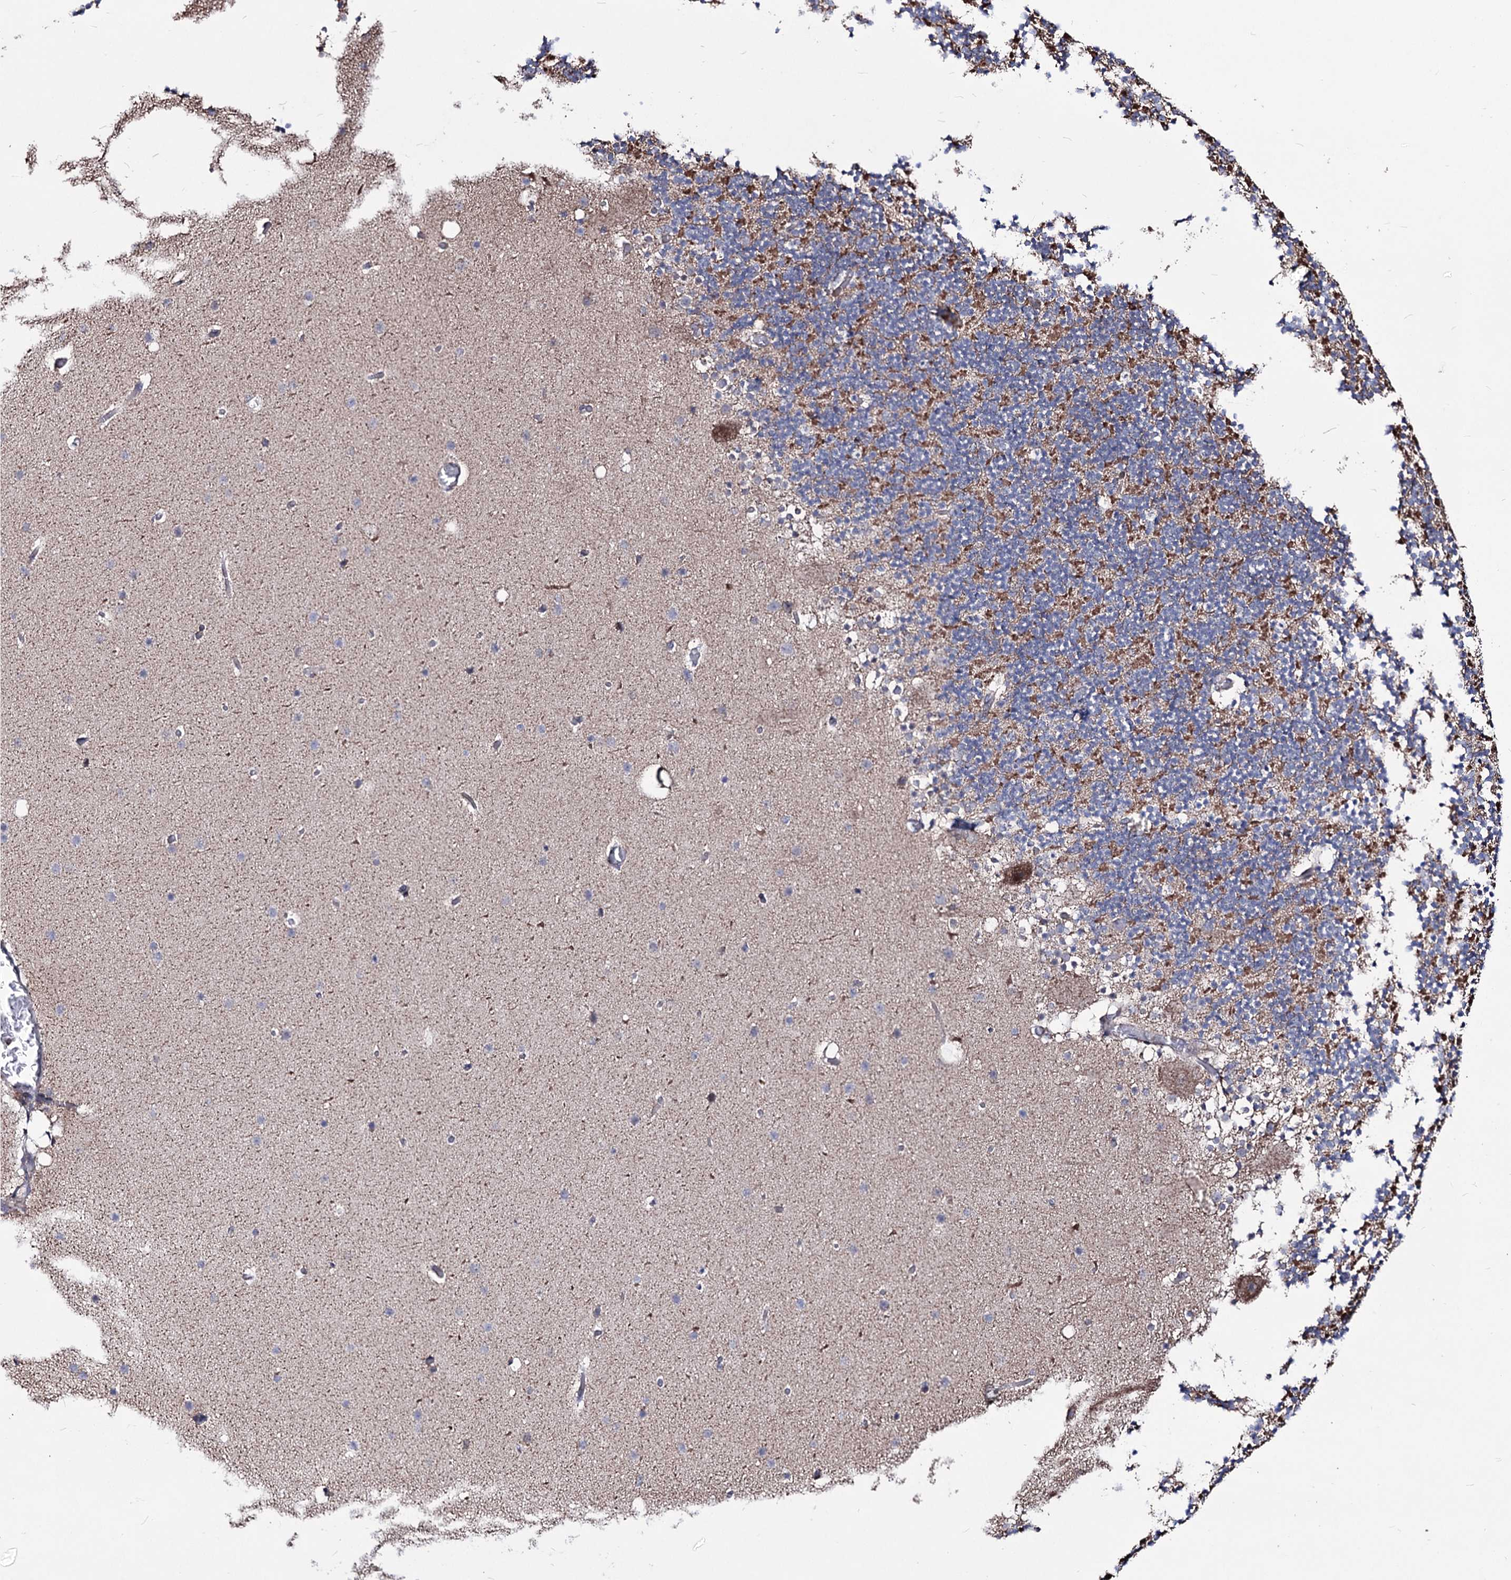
{"staining": {"intensity": "moderate", "quantity": "25%-75%", "location": "cytoplasmic/membranous"}, "tissue": "cerebellum", "cell_type": "Cells in granular layer", "image_type": "normal", "snomed": [{"axis": "morphology", "description": "Normal tissue, NOS"}, {"axis": "topography", "description": "Cerebellum"}], "caption": "Cells in granular layer display medium levels of moderate cytoplasmic/membranous positivity in about 25%-75% of cells in benign cerebellum.", "gene": "CREB3L4", "patient": {"sex": "male", "age": 57}}